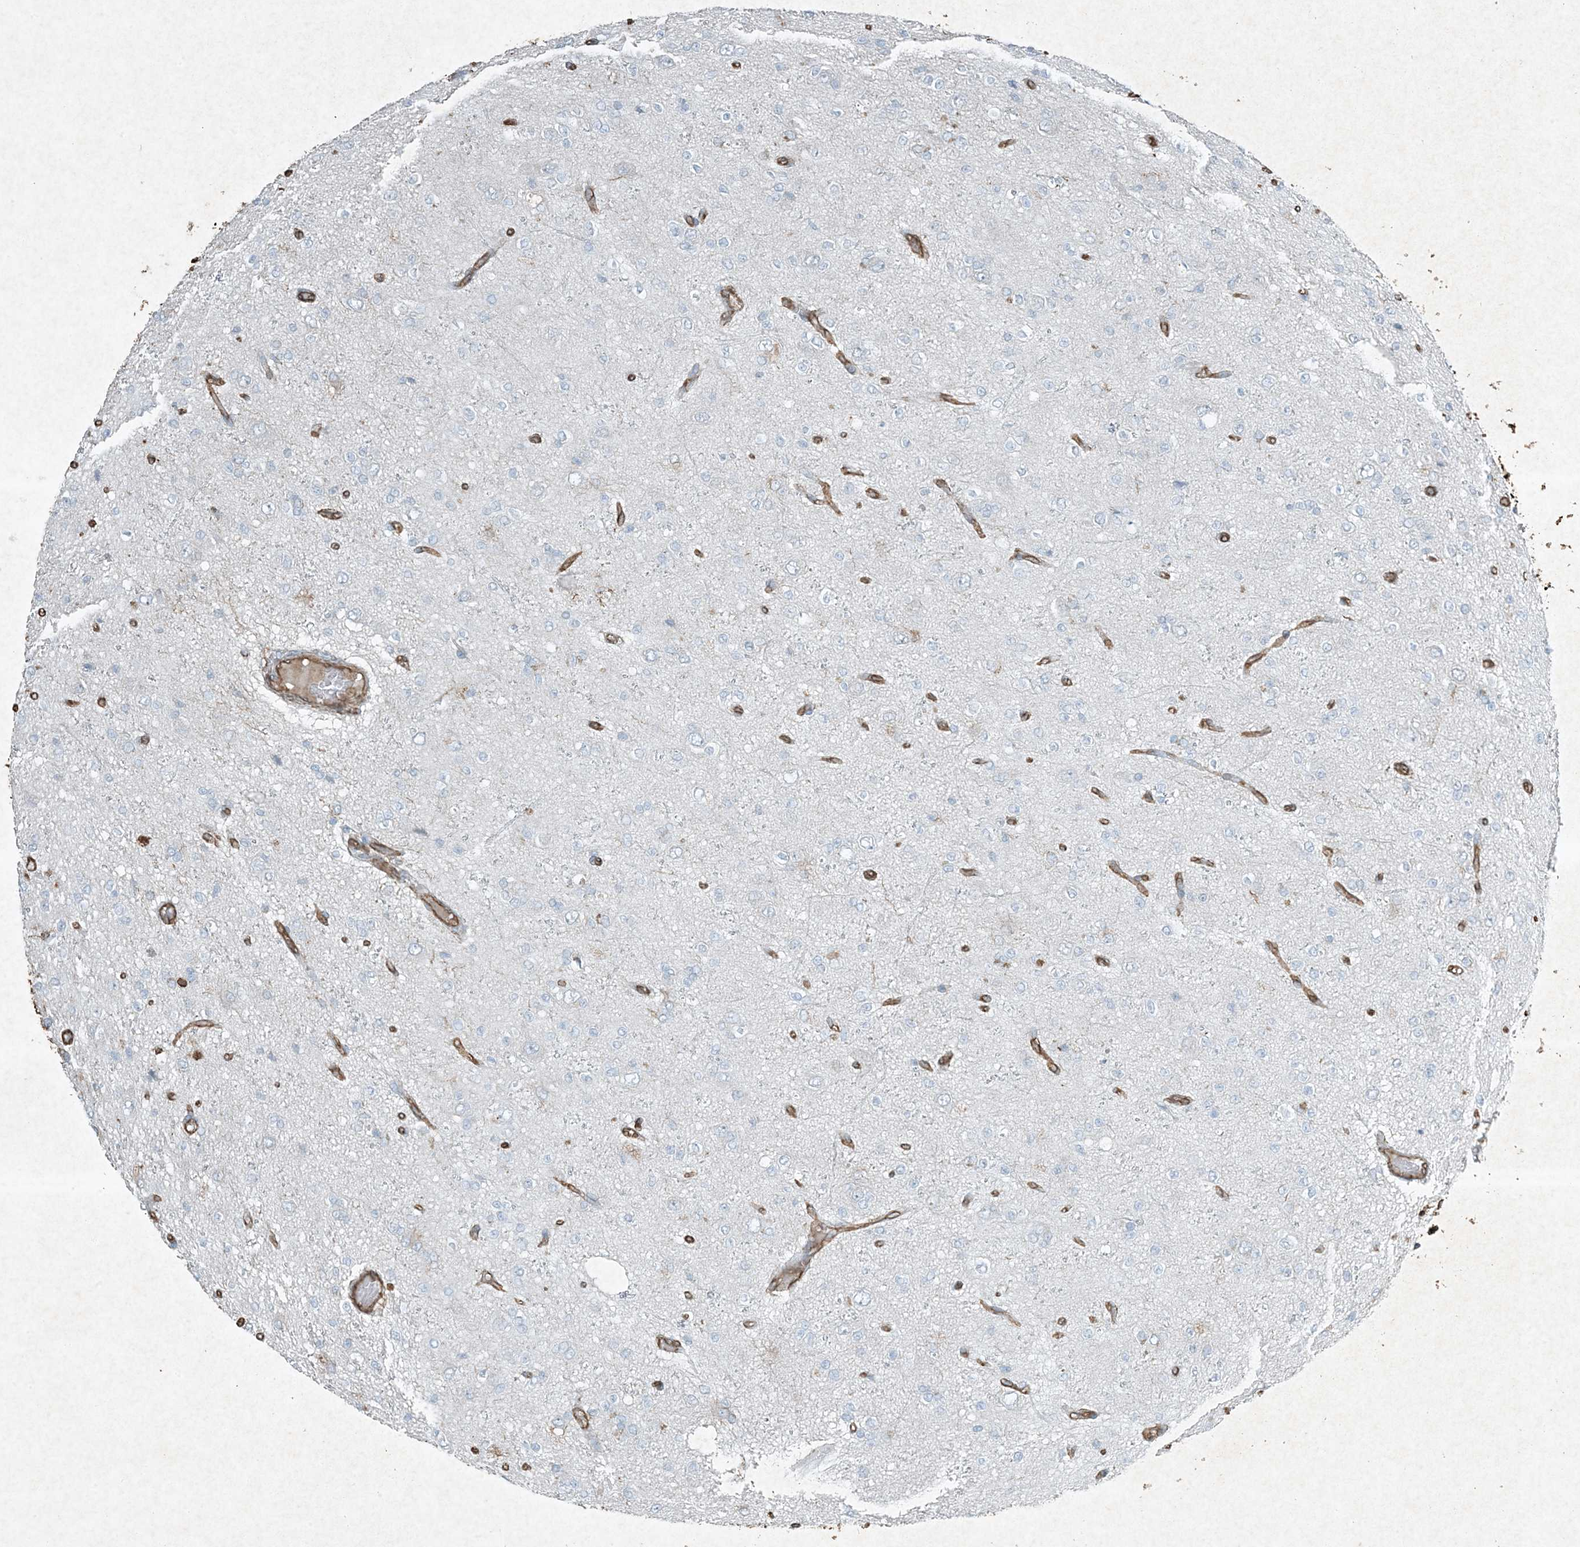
{"staining": {"intensity": "negative", "quantity": "none", "location": "none"}, "tissue": "glioma", "cell_type": "Tumor cells", "image_type": "cancer", "snomed": [{"axis": "morphology", "description": "Glioma, malignant, High grade"}, {"axis": "topography", "description": "pancreas cauda"}], "caption": "Immunohistochemistry photomicrograph of malignant glioma (high-grade) stained for a protein (brown), which exhibits no positivity in tumor cells.", "gene": "RYK", "patient": {"sex": "male", "age": 60}}